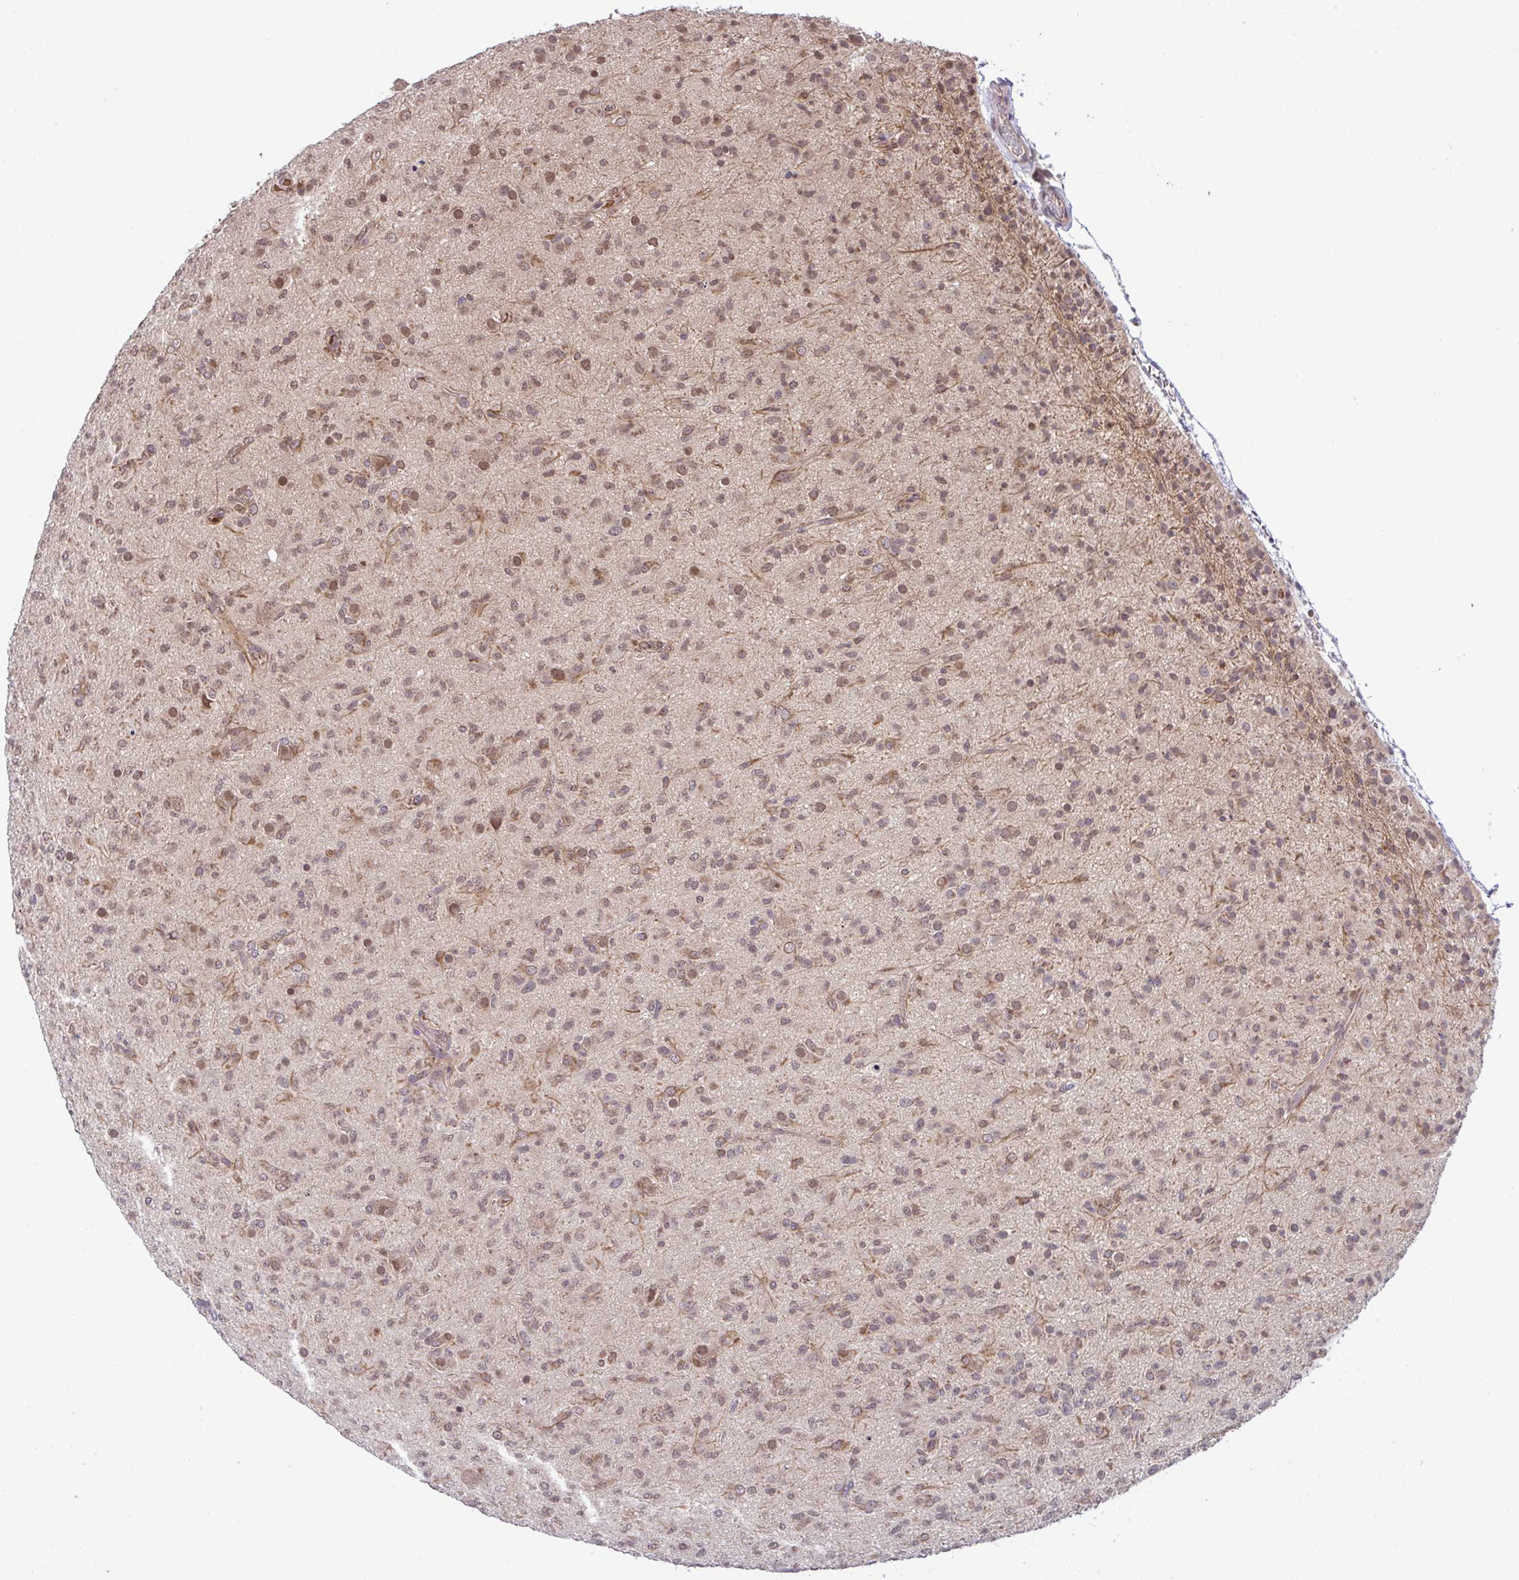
{"staining": {"intensity": "moderate", "quantity": "25%-75%", "location": "nuclear"}, "tissue": "glioma", "cell_type": "Tumor cells", "image_type": "cancer", "snomed": [{"axis": "morphology", "description": "Glioma, malignant, Low grade"}, {"axis": "topography", "description": "Brain"}], "caption": "Immunohistochemical staining of glioma reveals moderate nuclear protein staining in approximately 25%-75% of tumor cells.", "gene": "C9orf64", "patient": {"sex": "male", "age": 65}}